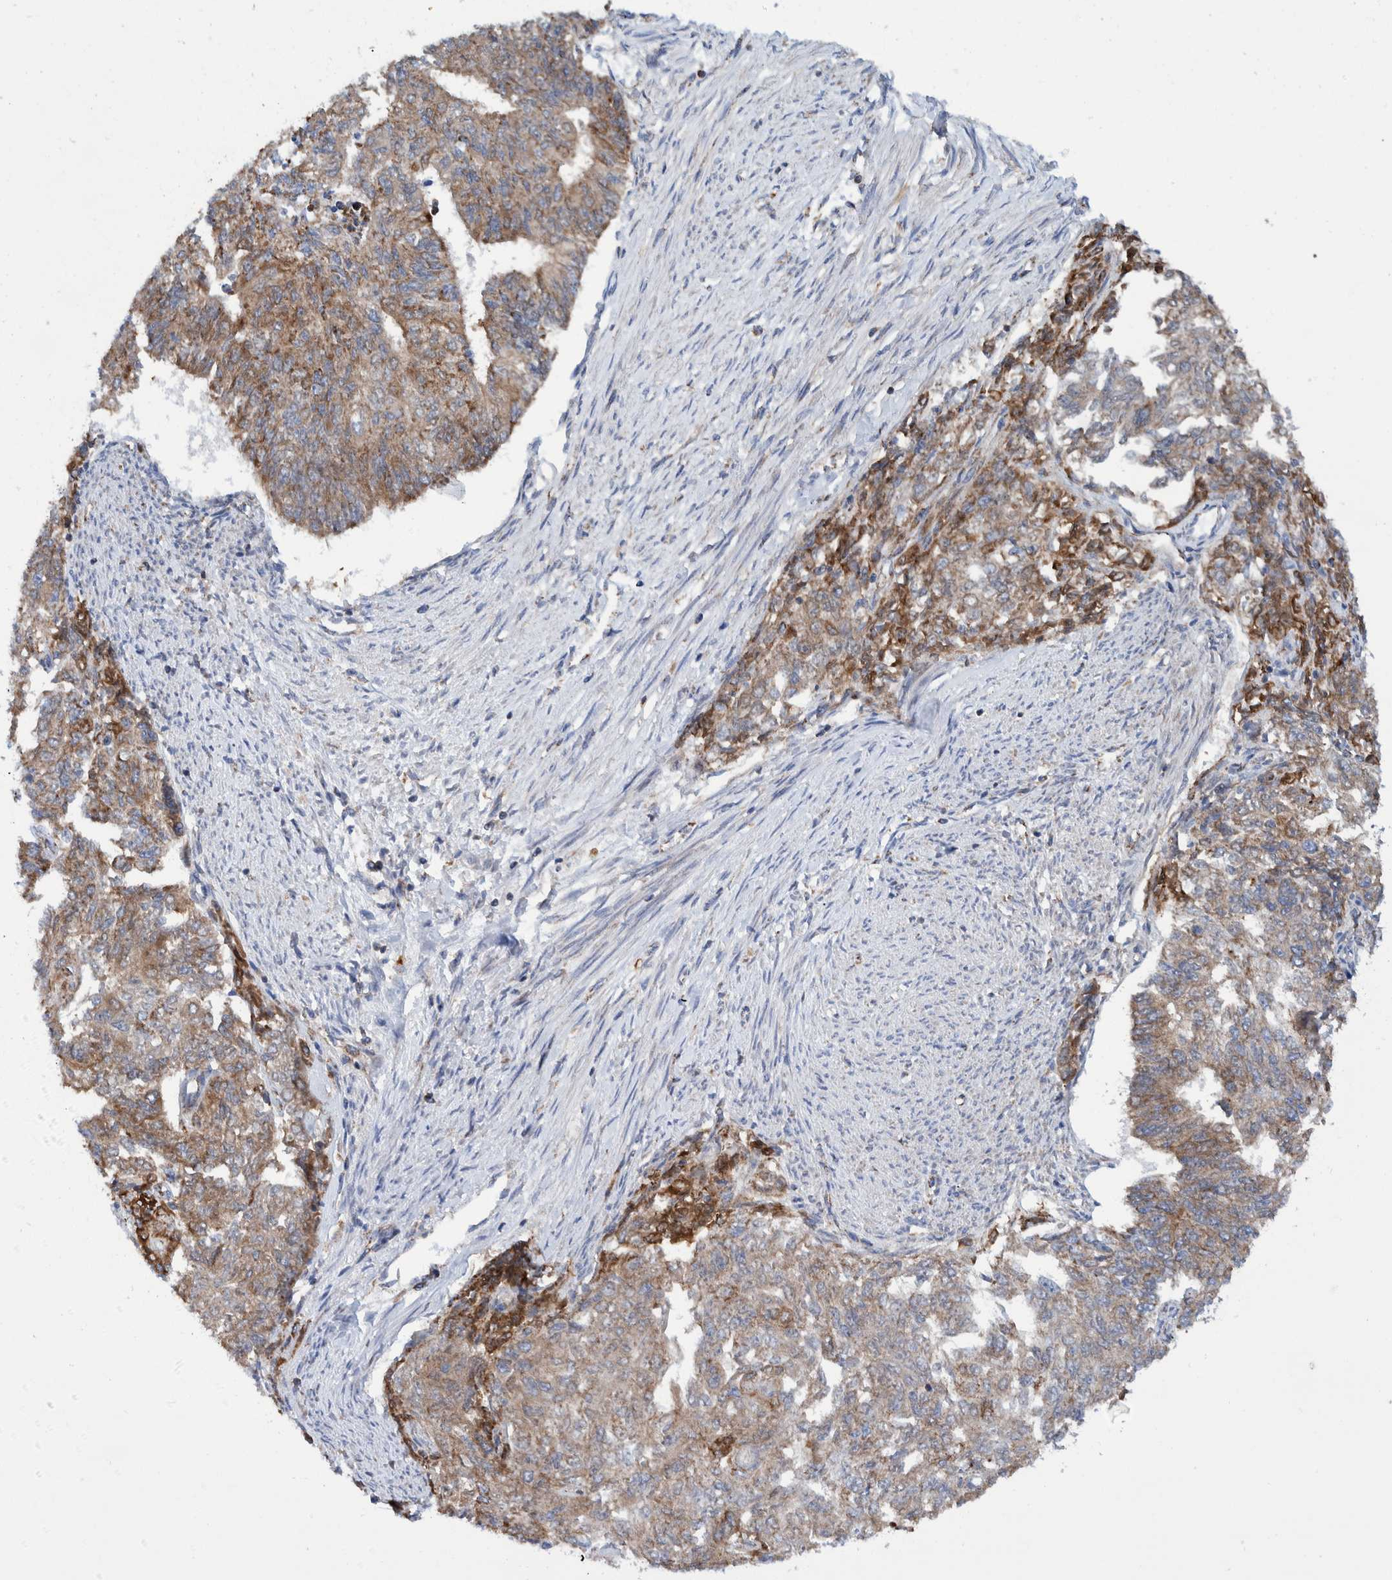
{"staining": {"intensity": "moderate", "quantity": ">75%", "location": "cytoplasmic/membranous"}, "tissue": "endometrial cancer", "cell_type": "Tumor cells", "image_type": "cancer", "snomed": [{"axis": "morphology", "description": "Adenocarcinoma, NOS"}, {"axis": "topography", "description": "Endometrium"}], "caption": "Immunohistochemical staining of endometrial cancer (adenocarcinoma) exhibits moderate cytoplasmic/membranous protein expression in approximately >75% of tumor cells.", "gene": "DECR1", "patient": {"sex": "female", "age": 32}}